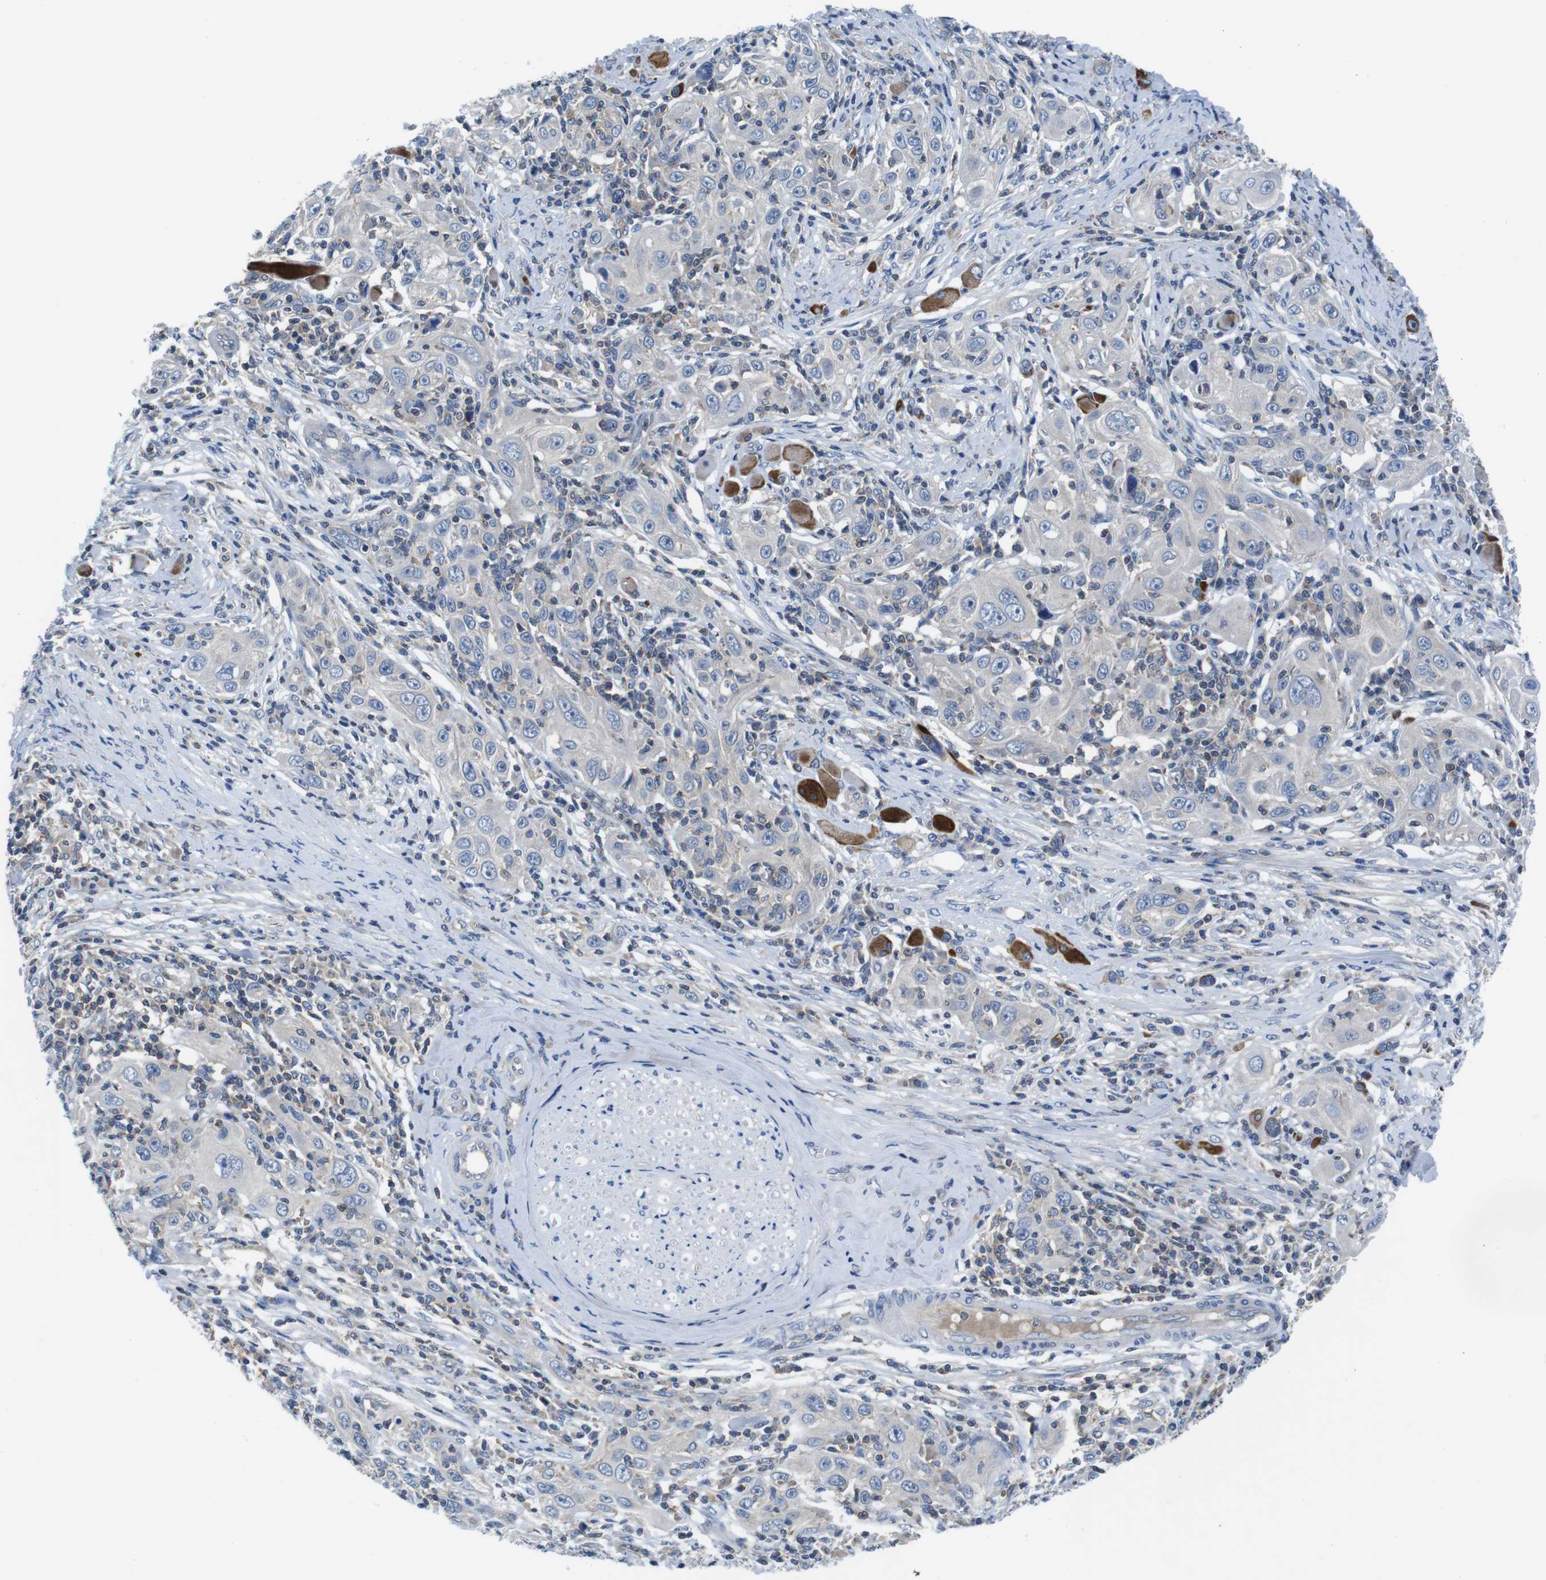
{"staining": {"intensity": "negative", "quantity": "none", "location": "none"}, "tissue": "skin cancer", "cell_type": "Tumor cells", "image_type": "cancer", "snomed": [{"axis": "morphology", "description": "Squamous cell carcinoma, NOS"}, {"axis": "topography", "description": "Skin"}], "caption": "This is an IHC histopathology image of squamous cell carcinoma (skin). There is no staining in tumor cells.", "gene": "PIK3CD", "patient": {"sex": "female", "age": 88}}